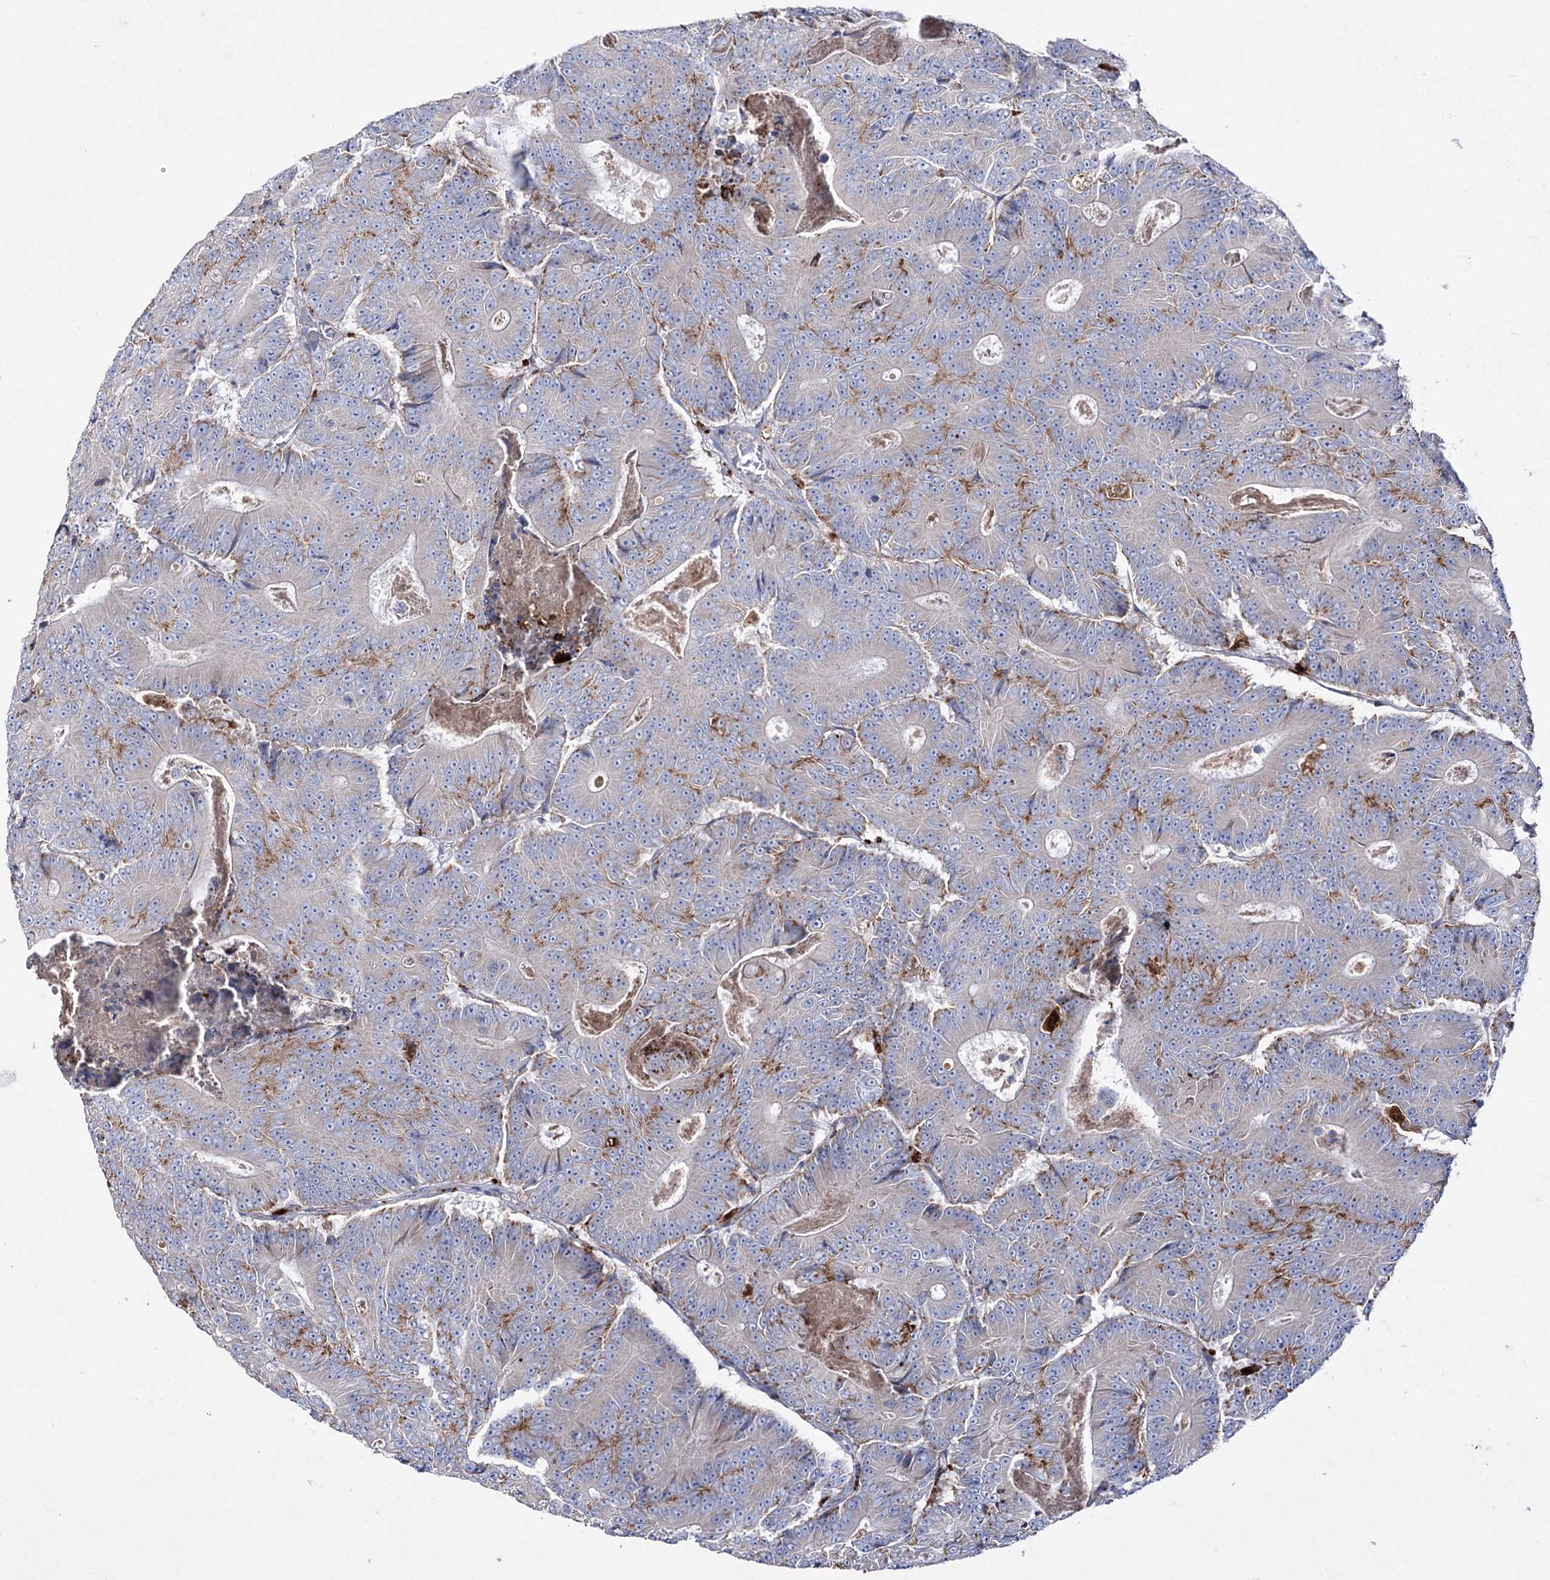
{"staining": {"intensity": "negative", "quantity": "none", "location": "none"}, "tissue": "colorectal cancer", "cell_type": "Tumor cells", "image_type": "cancer", "snomed": [{"axis": "morphology", "description": "Adenocarcinoma, NOS"}, {"axis": "topography", "description": "Colon"}], "caption": "The immunohistochemistry (IHC) image has no significant positivity in tumor cells of adenocarcinoma (colorectal) tissue.", "gene": "NAGLU", "patient": {"sex": "male", "age": 83}}